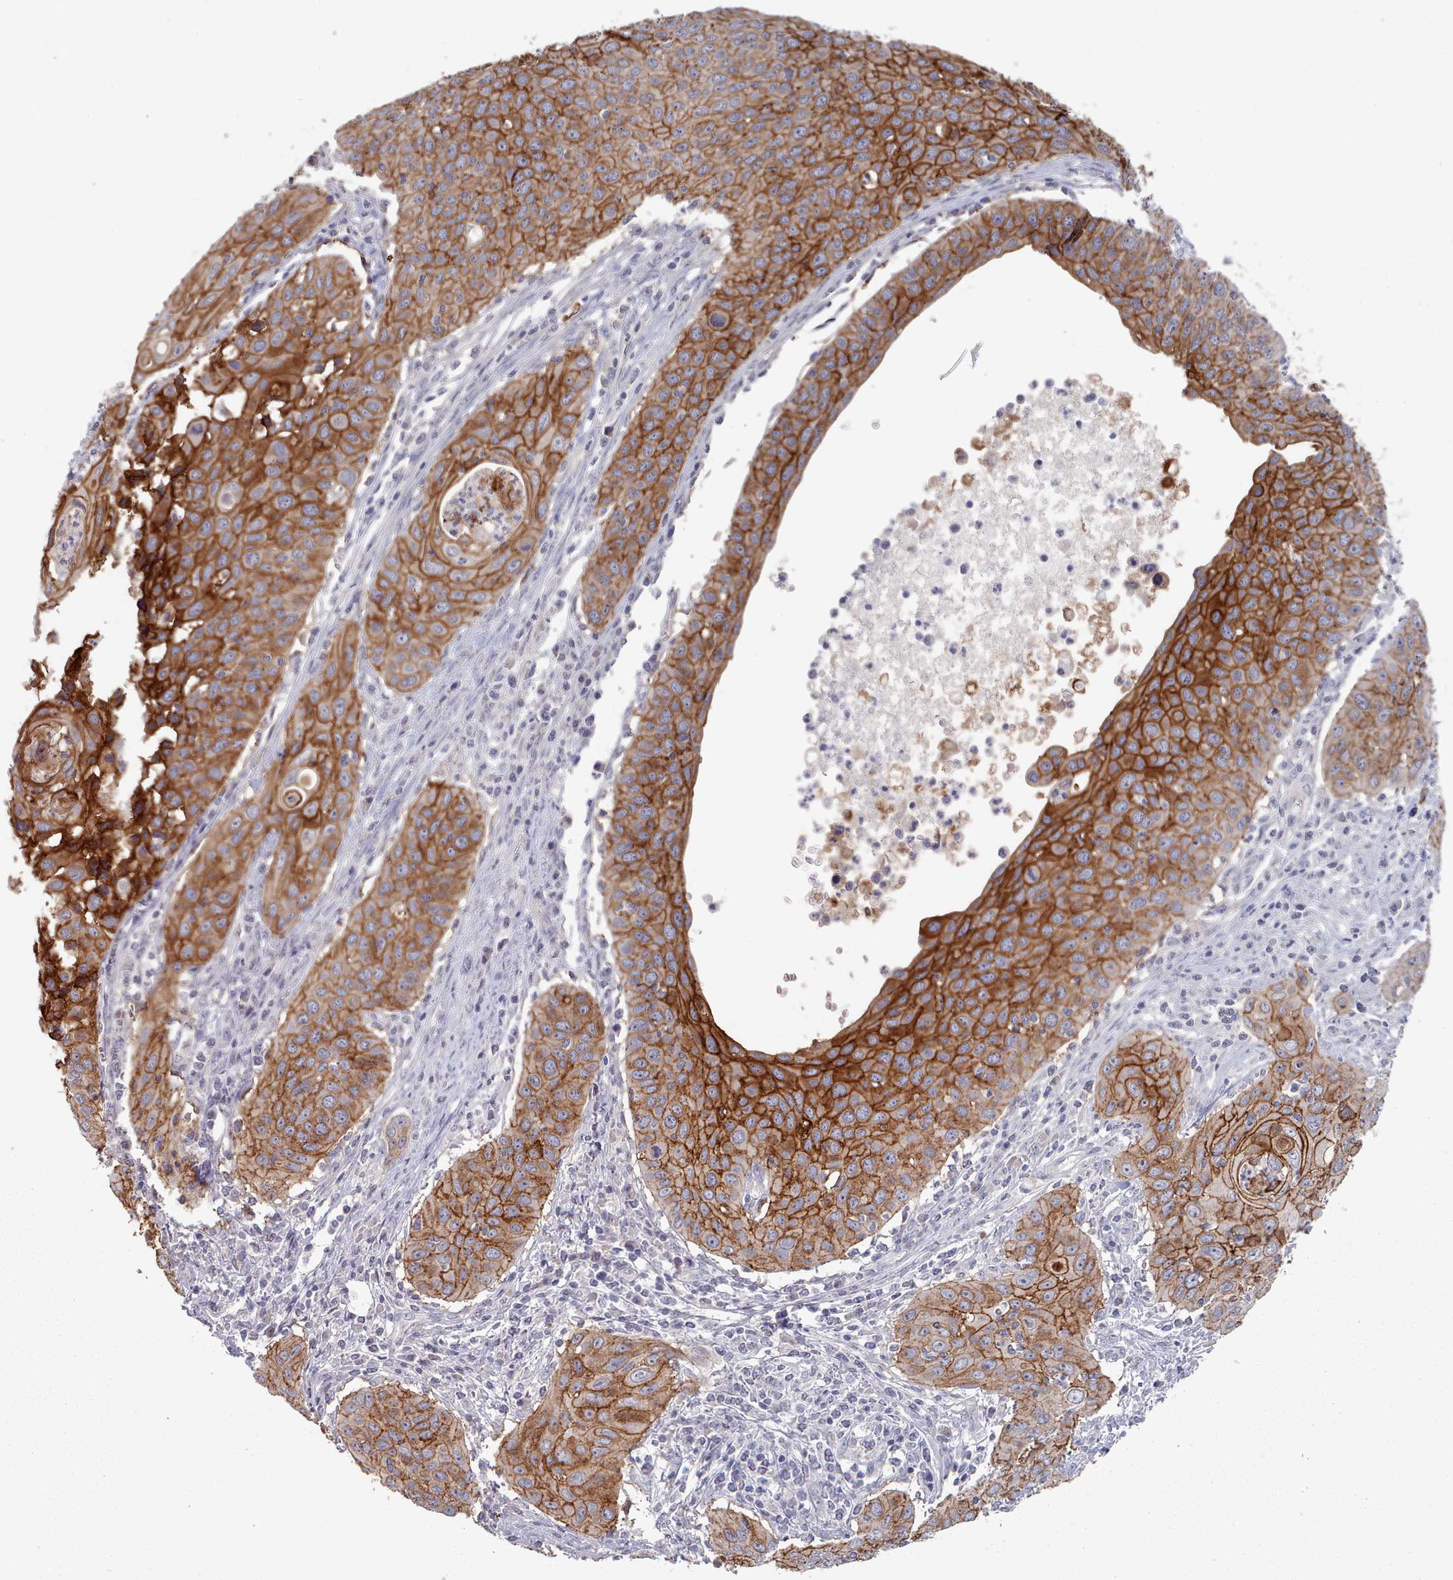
{"staining": {"intensity": "strong", "quantity": ">75%", "location": "cytoplasmic/membranous"}, "tissue": "cervical cancer", "cell_type": "Tumor cells", "image_type": "cancer", "snomed": [{"axis": "morphology", "description": "Squamous cell carcinoma, NOS"}, {"axis": "topography", "description": "Cervix"}], "caption": "A micrograph of human squamous cell carcinoma (cervical) stained for a protein displays strong cytoplasmic/membranous brown staining in tumor cells. Nuclei are stained in blue.", "gene": "PROM2", "patient": {"sex": "female", "age": 36}}